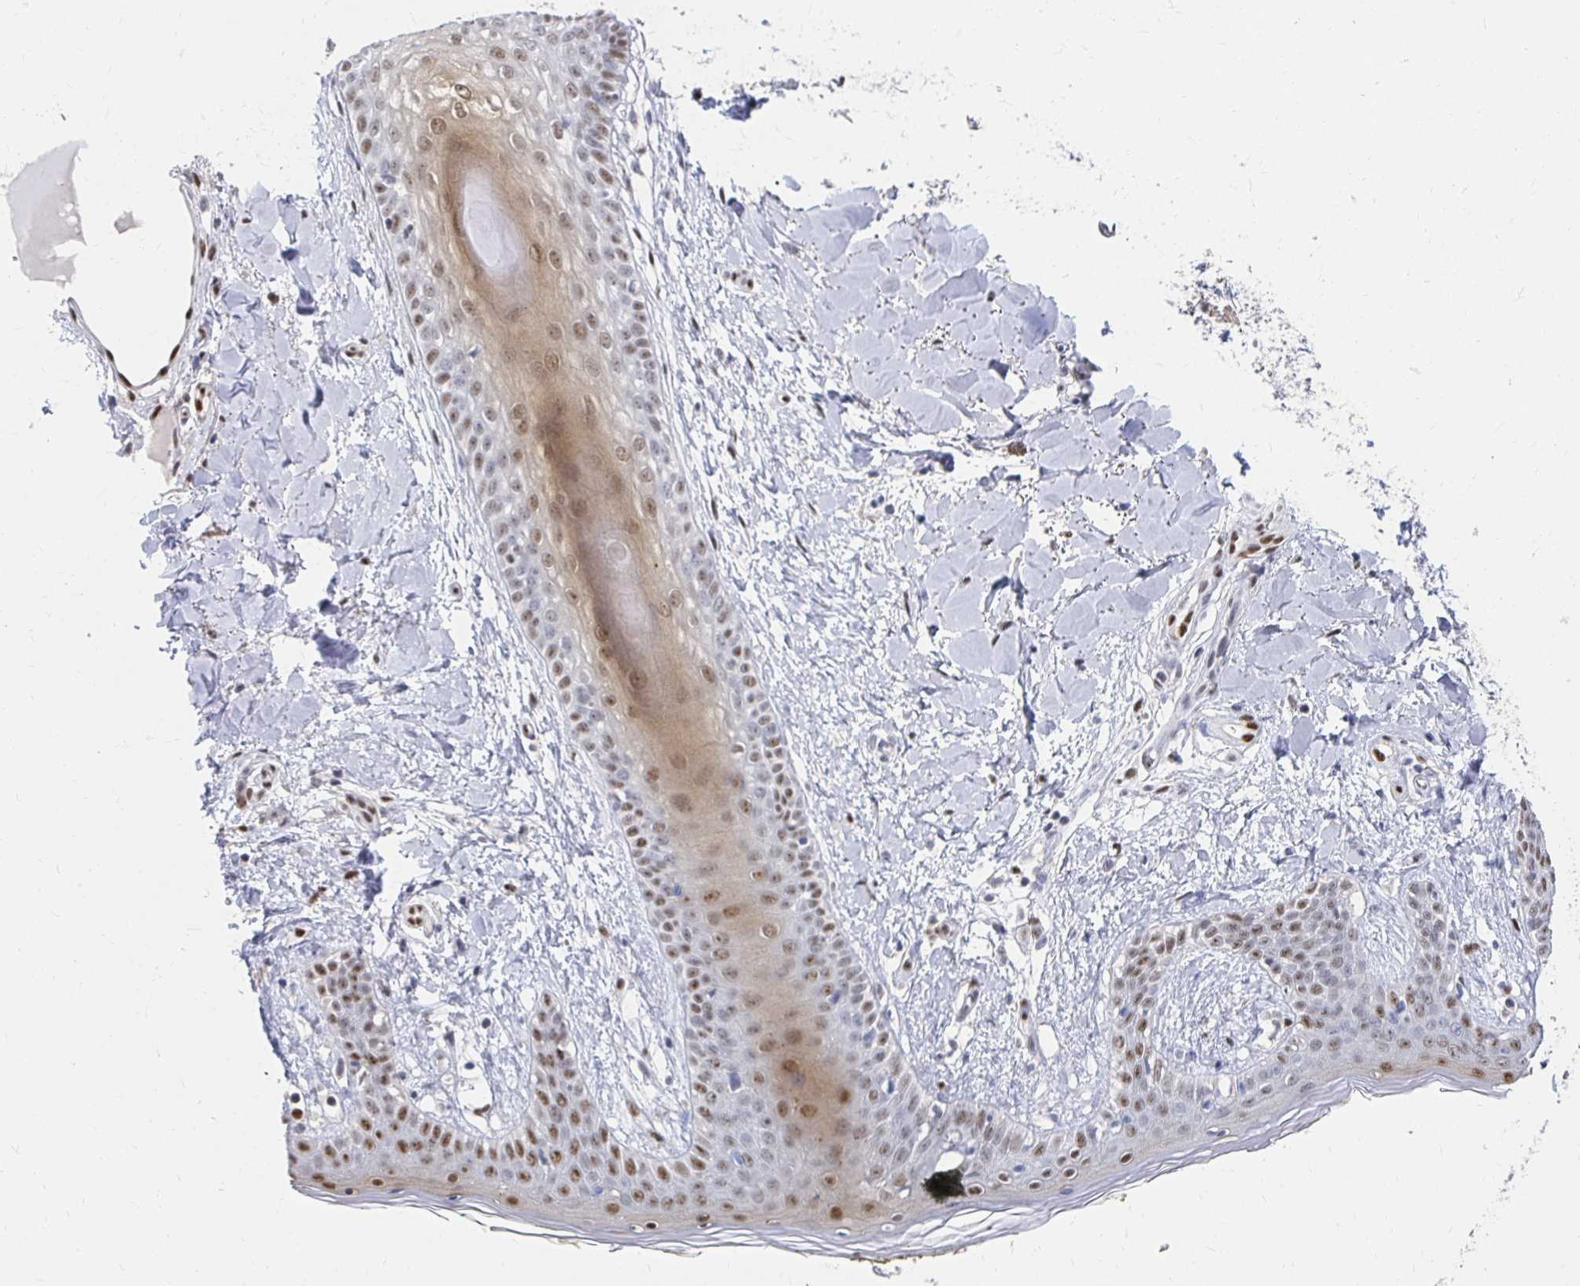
{"staining": {"intensity": "moderate", "quantity": "<25%", "location": "nuclear"}, "tissue": "skin", "cell_type": "Fibroblasts", "image_type": "normal", "snomed": [{"axis": "morphology", "description": "Normal tissue, NOS"}, {"axis": "topography", "description": "Skin"}], "caption": "The micrograph exhibits staining of normal skin, revealing moderate nuclear protein expression (brown color) within fibroblasts.", "gene": "CLIC3", "patient": {"sex": "female", "age": 34}}